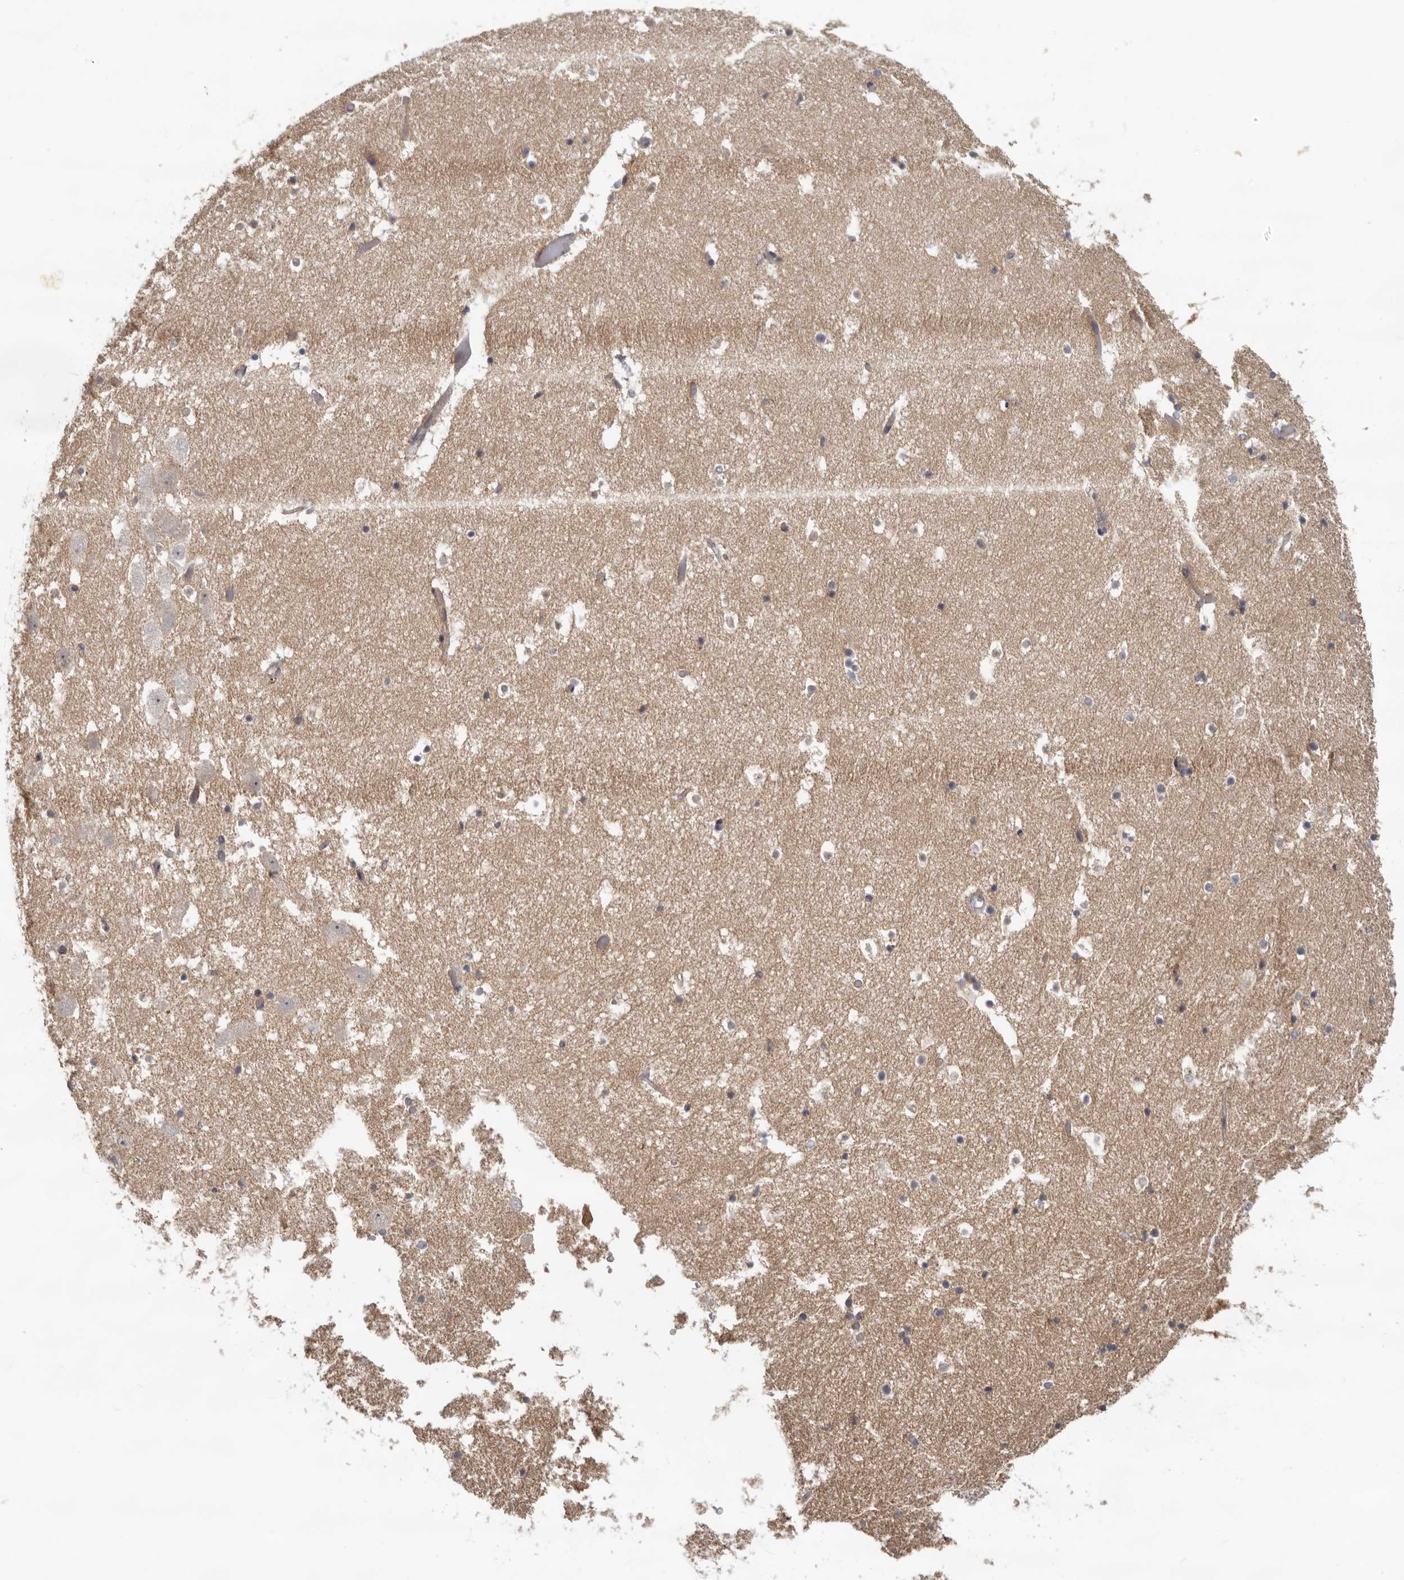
{"staining": {"intensity": "weak", "quantity": "25%-75%", "location": "cytoplasmic/membranous"}, "tissue": "hippocampus", "cell_type": "Glial cells", "image_type": "normal", "snomed": [{"axis": "morphology", "description": "Normal tissue, NOS"}, {"axis": "topography", "description": "Hippocampus"}], "caption": "A histopathology image showing weak cytoplasmic/membranous expression in approximately 25%-75% of glial cells in normal hippocampus, as visualized by brown immunohistochemical staining.", "gene": "HINT3", "patient": {"sex": "female", "age": 52}}